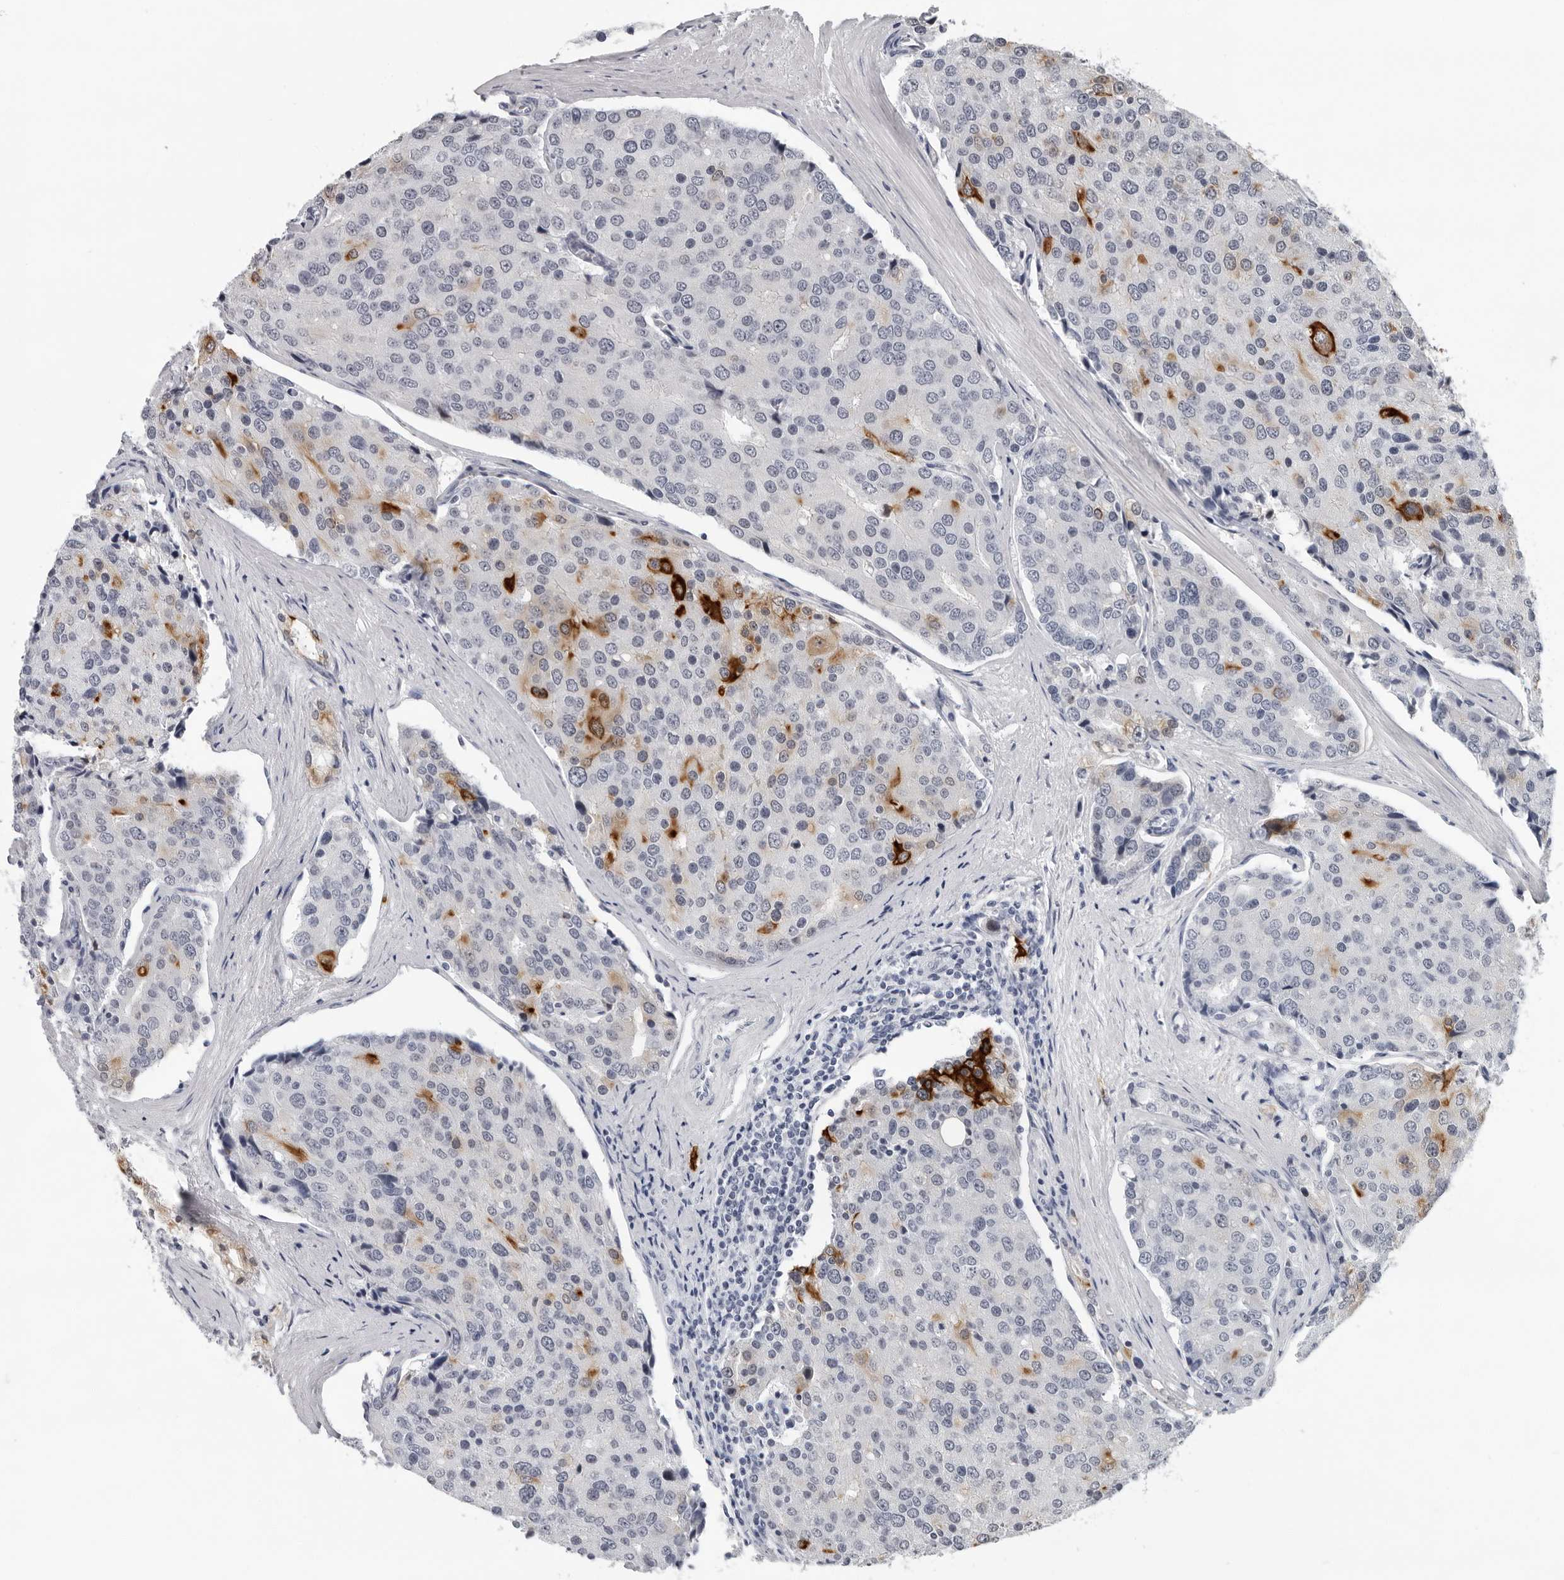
{"staining": {"intensity": "strong", "quantity": "<25%", "location": "cytoplasmic/membranous"}, "tissue": "prostate cancer", "cell_type": "Tumor cells", "image_type": "cancer", "snomed": [{"axis": "morphology", "description": "Adenocarcinoma, High grade"}, {"axis": "topography", "description": "Prostate"}], "caption": "Immunohistochemistry (IHC) image of neoplastic tissue: human prostate cancer stained using IHC exhibits medium levels of strong protein expression localized specifically in the cytoplasmic/membranous of tumor cells, appearing as a cytoplasmic/membranous brown color.", "gene": "CCDC28B", "patient": {"sex": "male", "age": 50}}